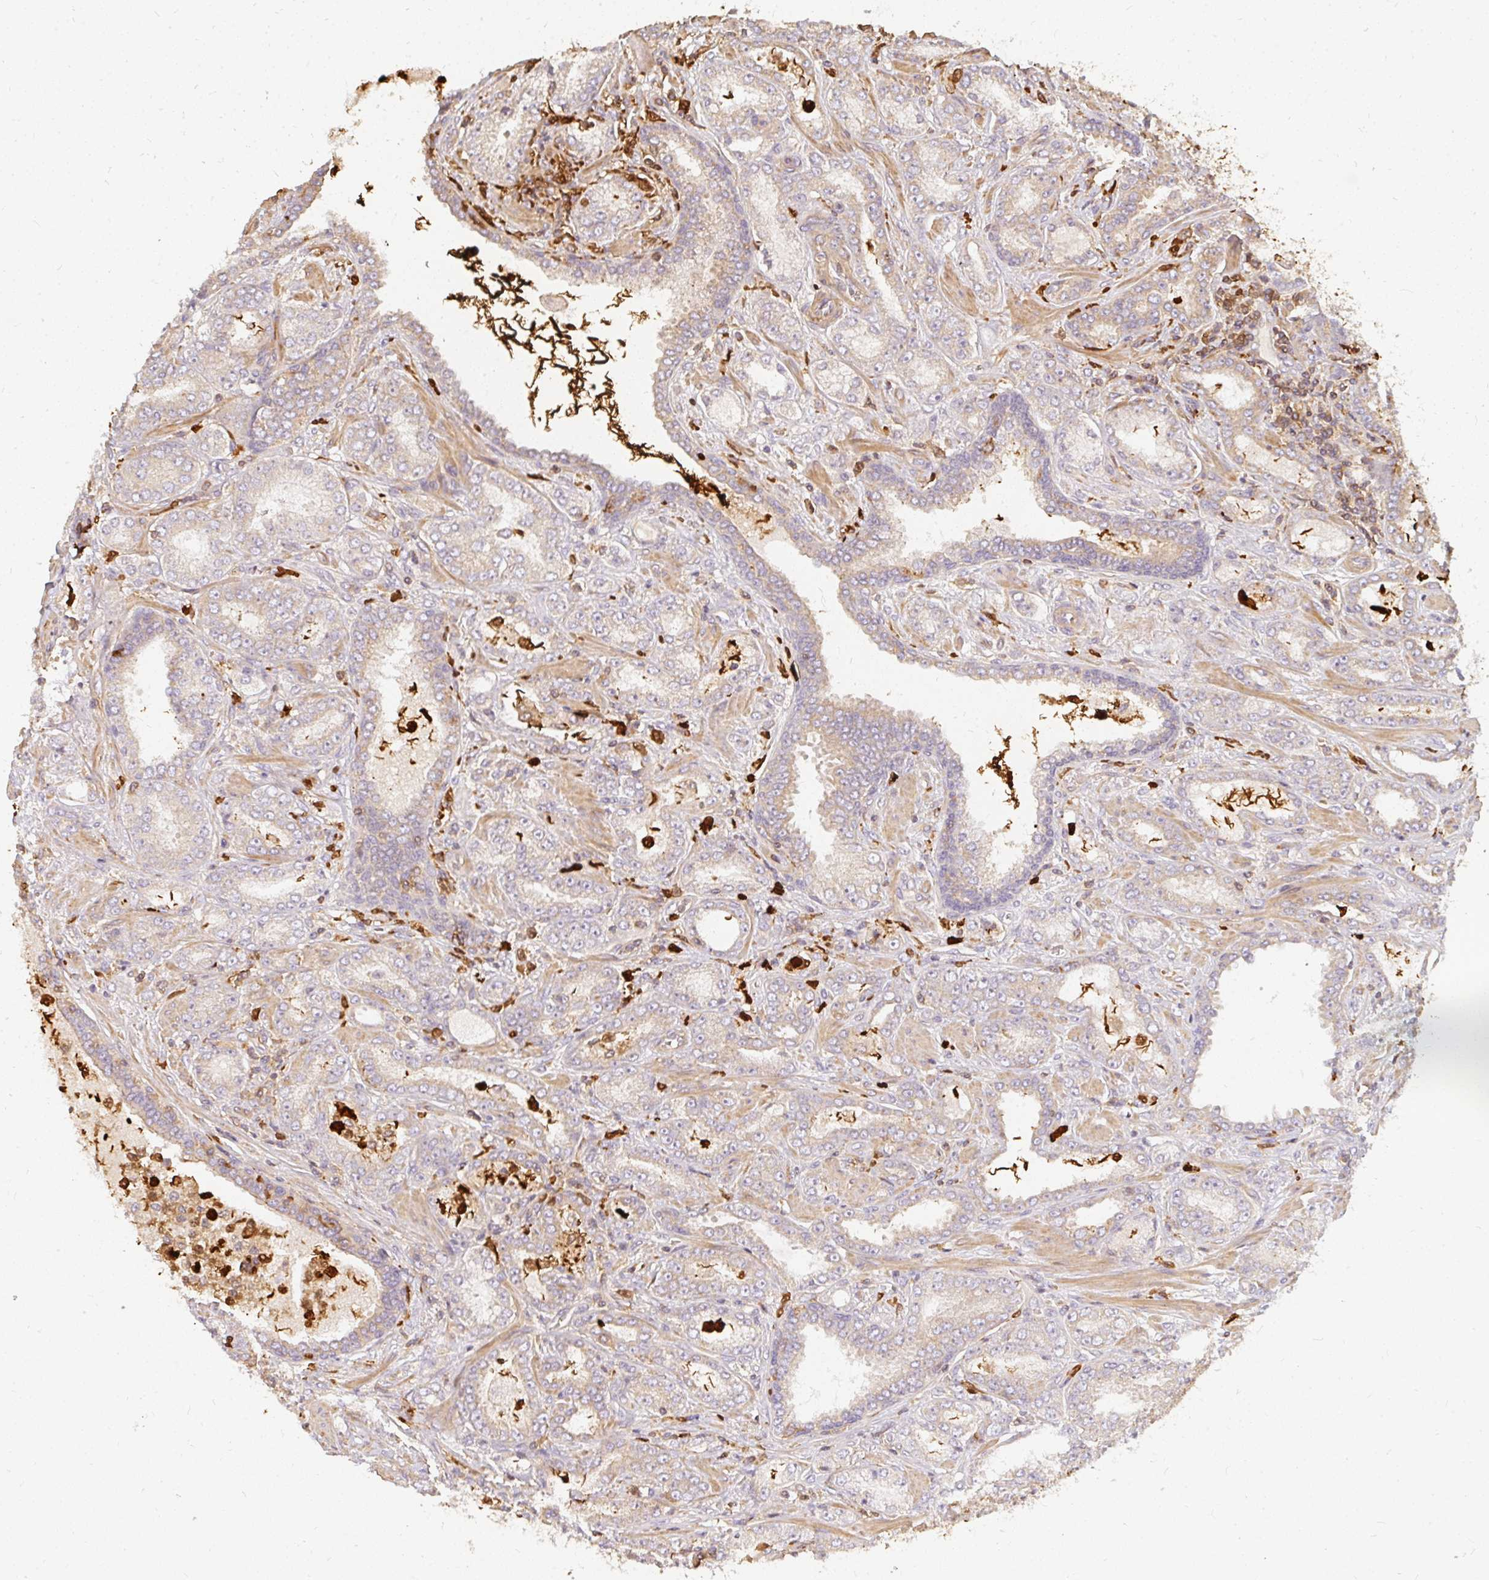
{"staining": {"intensity": "weak", "quantity": "<25%", "location": "cytoplasmic/membranous"}, "tissue": "prostate cancer", "cell_type": "Tumor cells", "image_type": "cancer", "snomed": [{"axis": "morphology", "description": "Adenocarcinoma, High grade"}, {"axis": "topography", "description": "Prostate"}], "caption": "Human prostate cancer (high-grade adenocarcinoma) stained for a protein using IHC shows no positivity in tumor cells.", "gene": "CNTRL", "patient": {"sex": "male", "age": 72}}